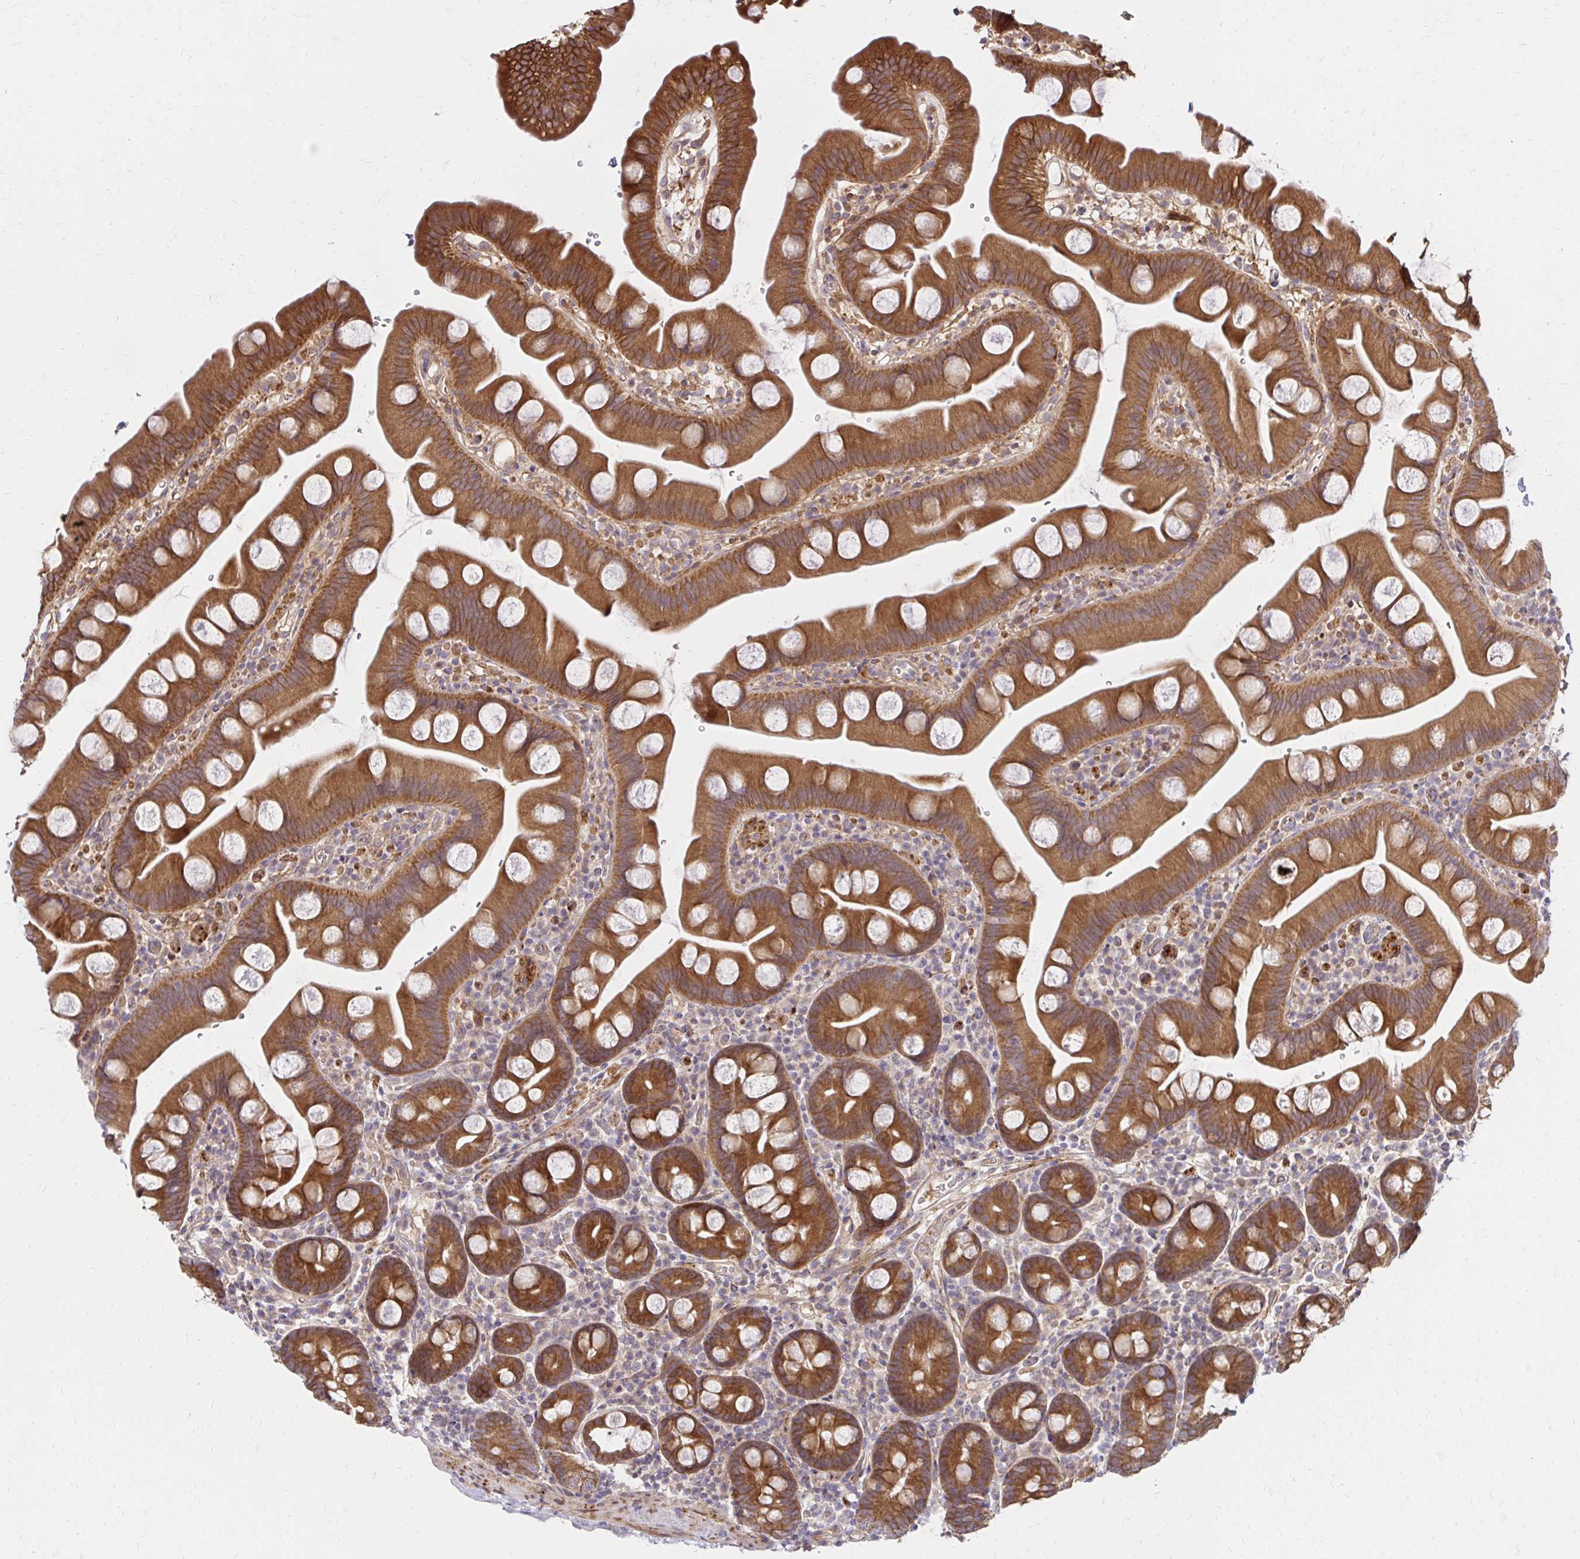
{"staining": {"intensity": "moderate", "quantity": ">75%", "location": "cytoplasmic/membranous"}, "tissue": "small intestine", "cell_type": "Glandular cells", "image_type": "normal", "snomed": [{"axis": "morphology", "description": "Normal tissue, NOS"}, {"axis": "topography", "description": "Small intestine"}], "caption": "Moderate cytoplasmic/membranous expression is present in approximately >75% of glandular cells in benign small intestine. (DAB (3,3'-diaminobenzidine) = brown stain, brightfield microscopy at high magnification).", "gene": "ITGA2", "patient": {"sex": "female", "age": 68}}